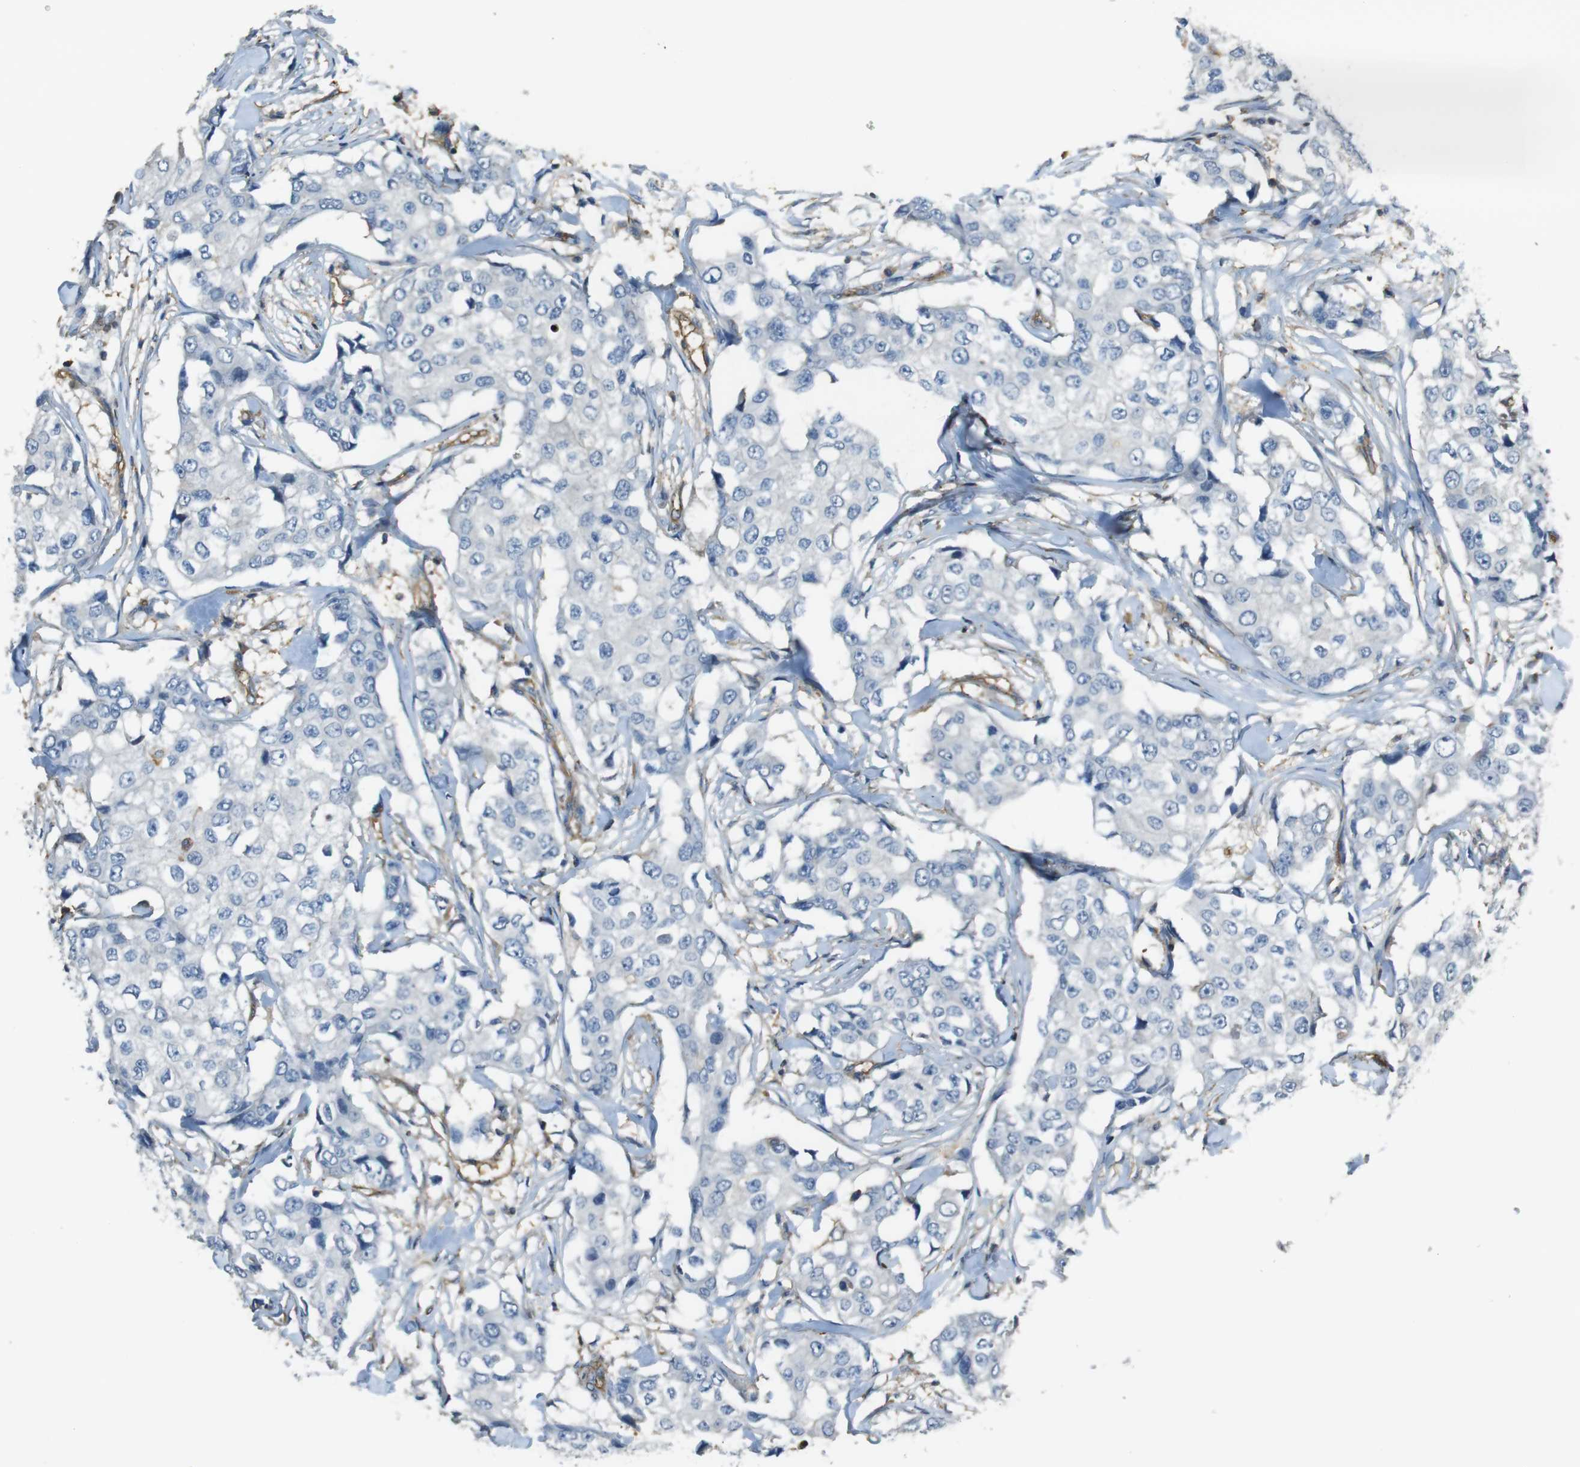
{"staining": {"intensity": "negative", "quantity": "none", "location": "none"}, "tissue": "breast cancer", "cell_type": "Tumor cells", "image_type": "cancer", "snomed": [{"axis": "morphology", "description": "Duct carcinoma"}, {"axis": "topography", "description": "Breast"}], "caption": "This is an immunohistochemistry photomicrograph of human breast cancer. There is no staining in tumor cells.", "gene": "FCAR", "patient": {"sex": "female", "age": 27}}